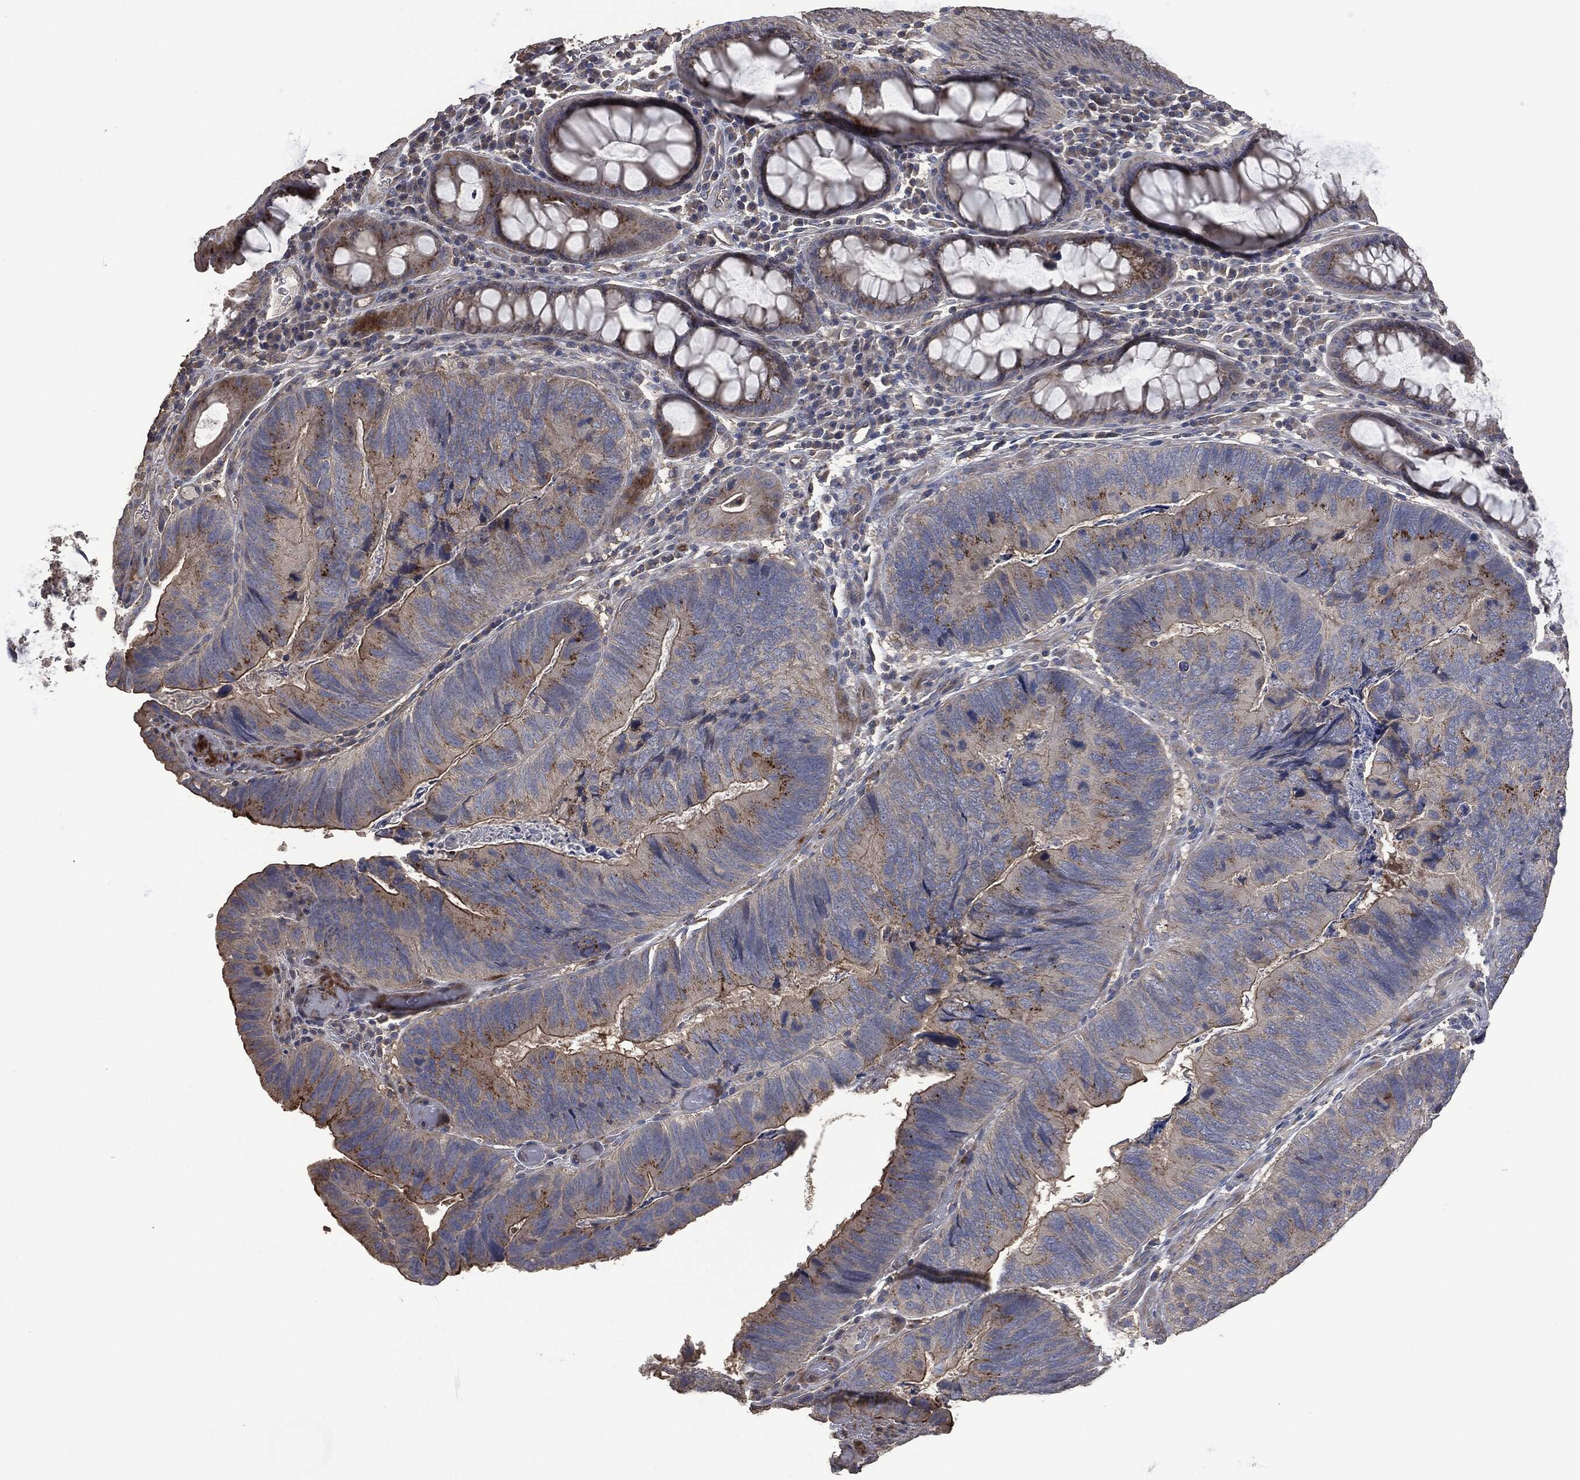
{"staining": {"intensity": "moderate", "quantity": "25%-75%", "location": "cytoplasmic/membranous"}, "tissue": "colorectal cancer", "cell_type": "Tumor cells", "image_type": "cancer", "snomed": [{"axis": "morphology", "description": "Adenocarcinoma, NOS"}, {"axis": "topography", "description": "Colon"}], "caption": "Colorectal cancer was stained to show a protein in brown. There is medium levels of moderate cytoplasmic/membranous staining in approximately 25%-75% of tumor cells.", "gene": "MSLN", "patient": {"sex": "female", "age": 67}}